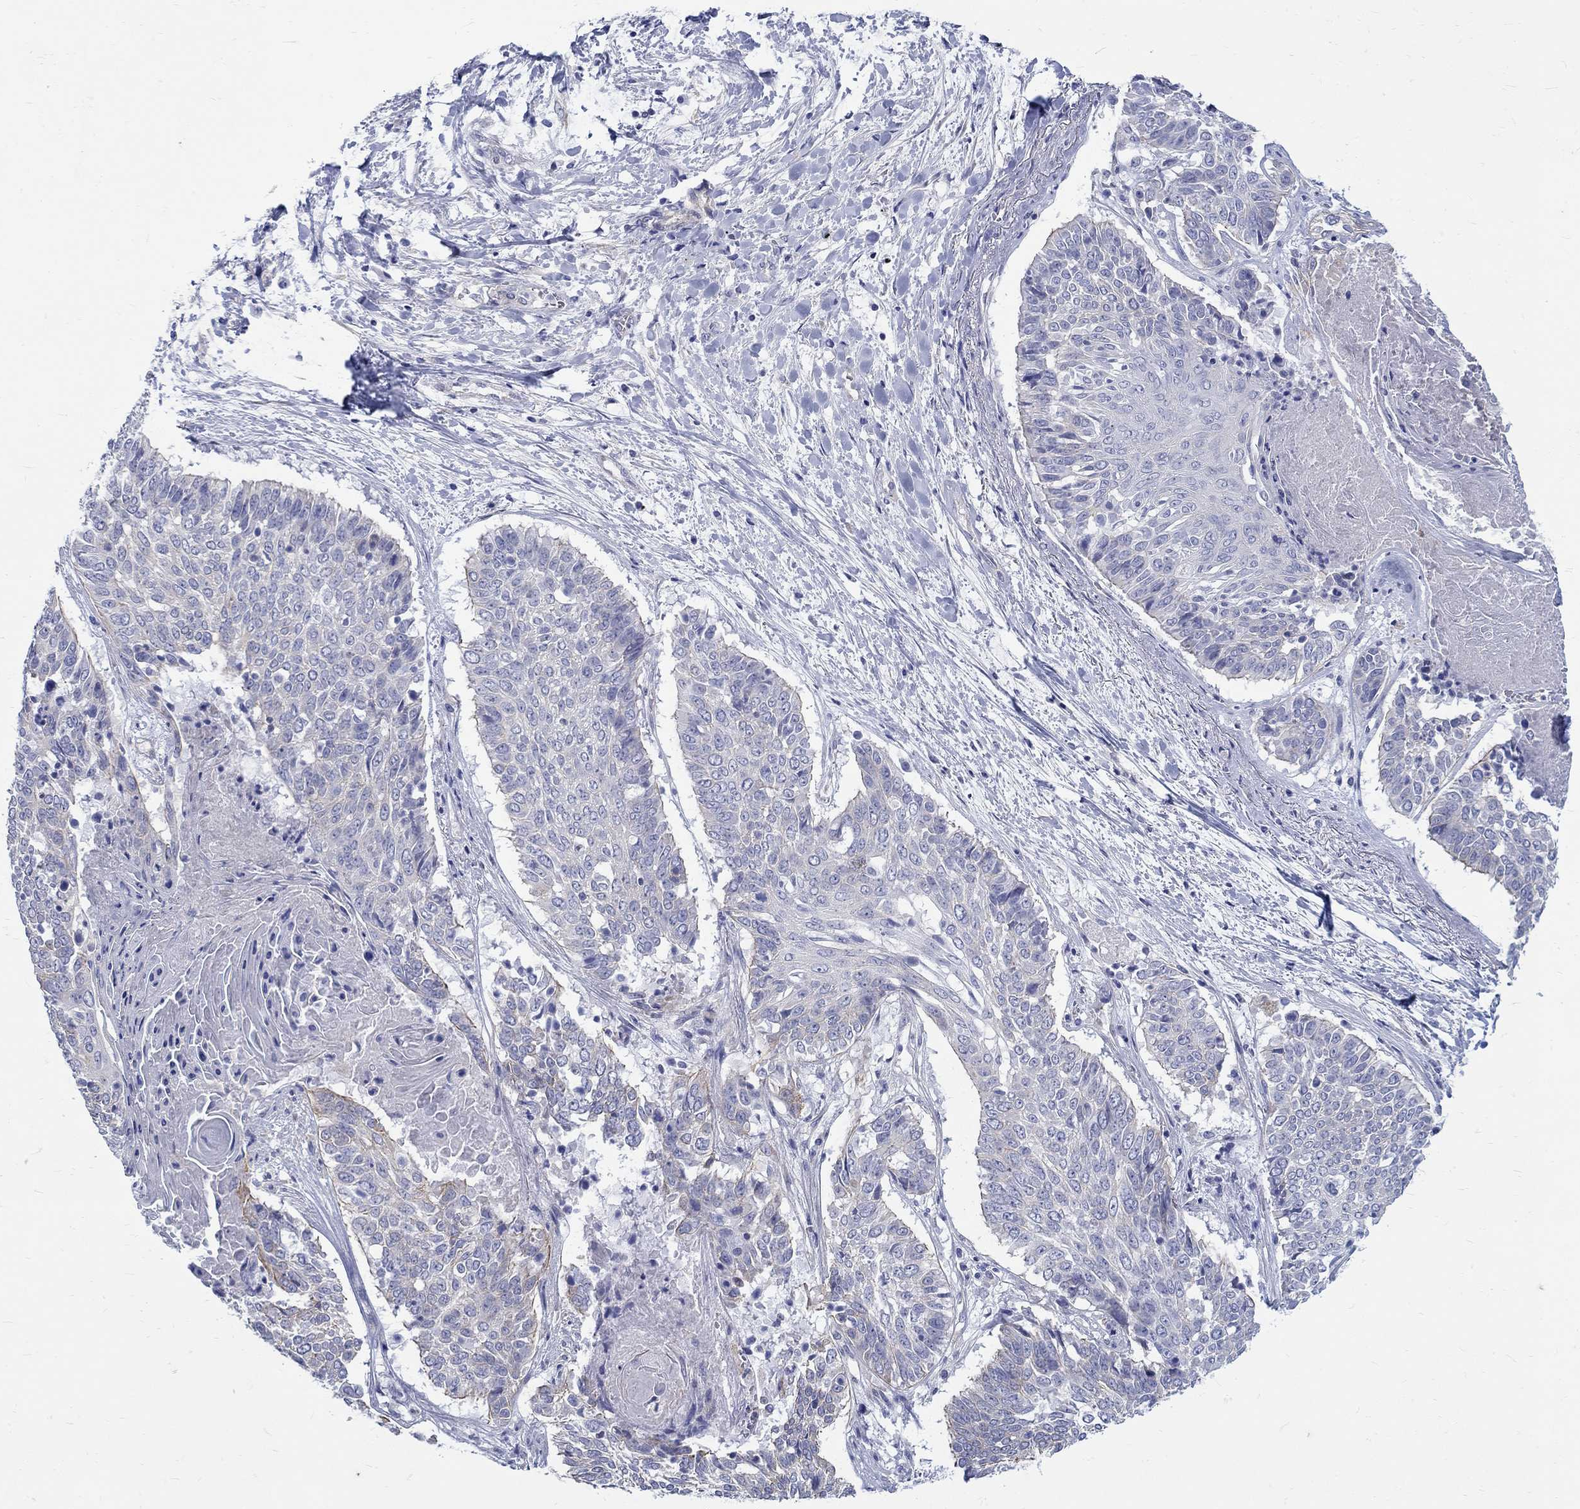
{"staining": {"intensity": "negative", "quantity": "none", "location": "none"}, "tissue": "lung cancer", "cell_type": "Tumor cells", "image_type": "cancer", "snomed": [{"axis": "morphology", "description": "Squamous cell carcinoma, NOS"}, {"axis": "topography", "description": "Lung"}], "caption": "There is no significant staining in tumor cells of lung cancer (squamous cell carcinoma).", "gene": "SH2D7", "patient": {"sex": "male", "age": 64}}